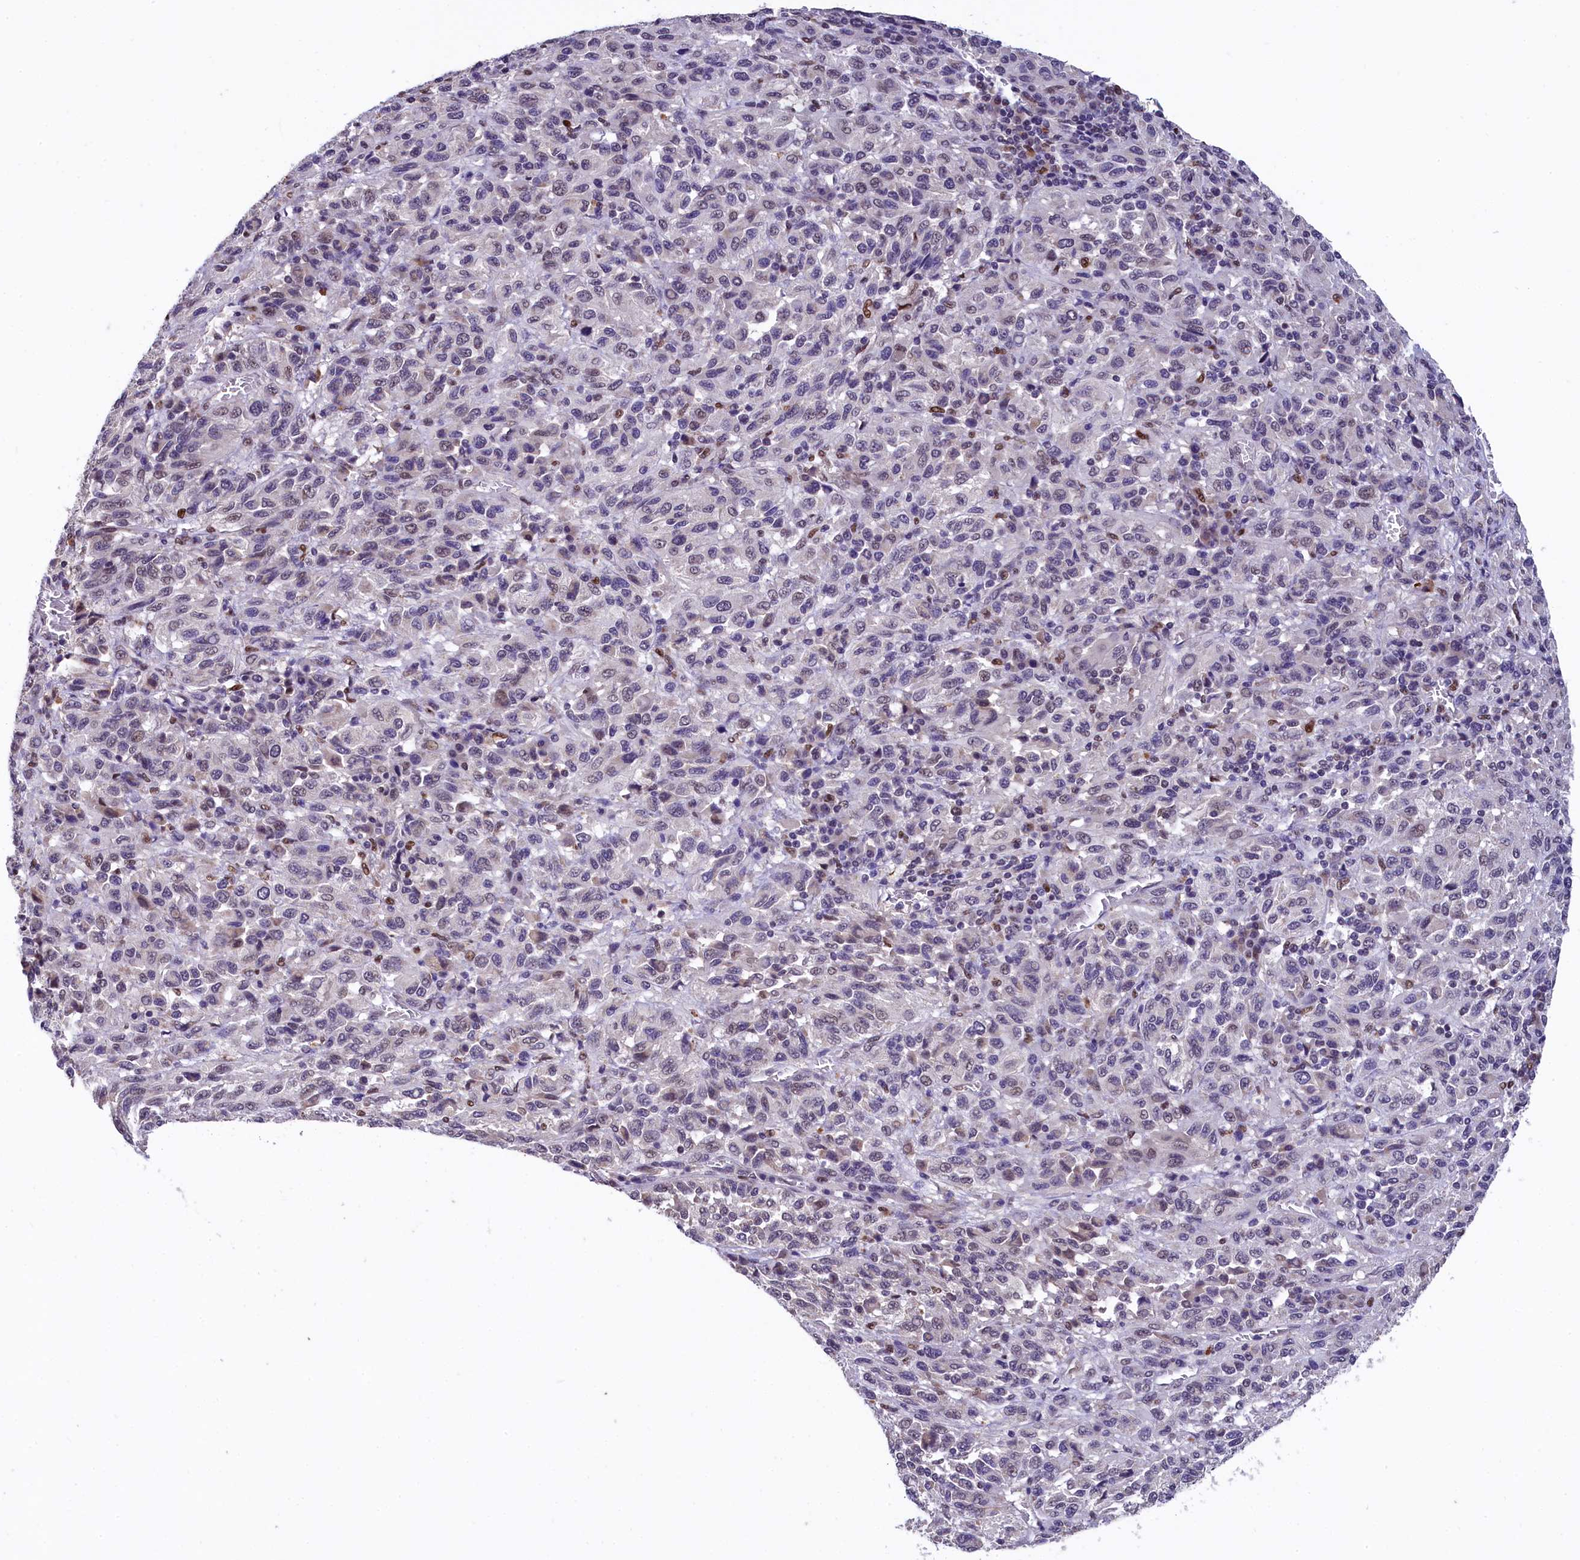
{"staining": {"intensity": "negative", "quantity": "none", "location": "none"}, "tissue": "melanoma", "cell_type": "Tumor cells", "image_type": "cancer", "snomed": [{"axis": "morphology", "description": "Malignant melanoma, Metastatic site"}, {"axis": "topography", "description": "Lung"}], "caption": "Immunohistochemistry histopathology image of neoplastic tissue: human malignant melanoma (metastatic site) stained with DAB (3,3'-diaminobenzidine) displays no significant protein staining in tumor cells.", "gene": "HECTD4", "patient": {"sex": "male", "age": 64}}